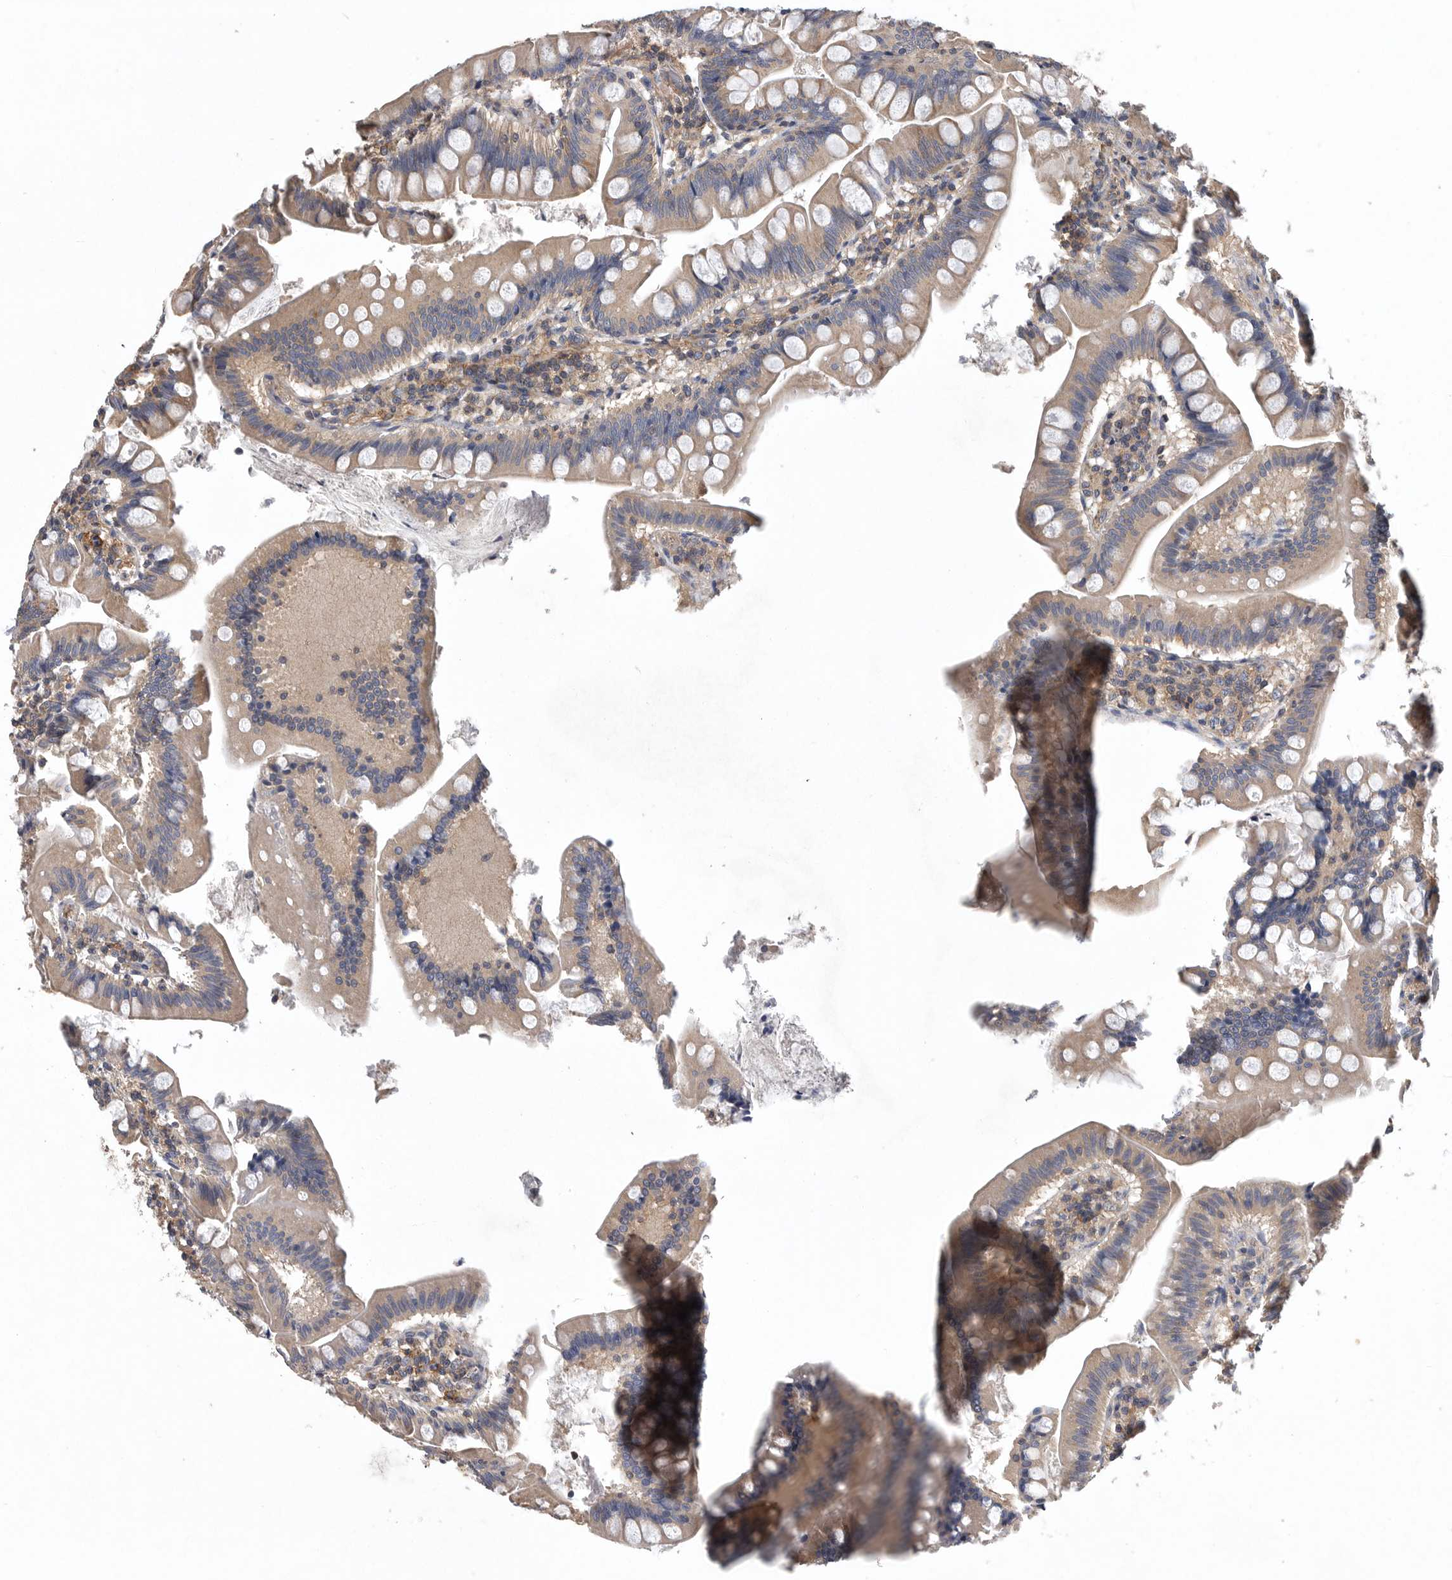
{"staining": {"intensity": "weak", "quantity": "25%-75%", "location": "cytoplasmic/membranous"}, "tissue": "small intestine", "cell_type": "Glandular cells", "image_type": "normal", "snomed": [{"axis": "morphology", "description": "Normal tissue, NOS"}, {"axis": "topography", "description": "Small intestine"}], "caption": "Weak cytoplasmic/membranous positivity for a protein is identified in approximately 25%-75% of glandular cells of benign small intestine using immunohistochemistry (IHC).", "gene": "OXR1", "patient": {"sex": "male", "age": 7}}